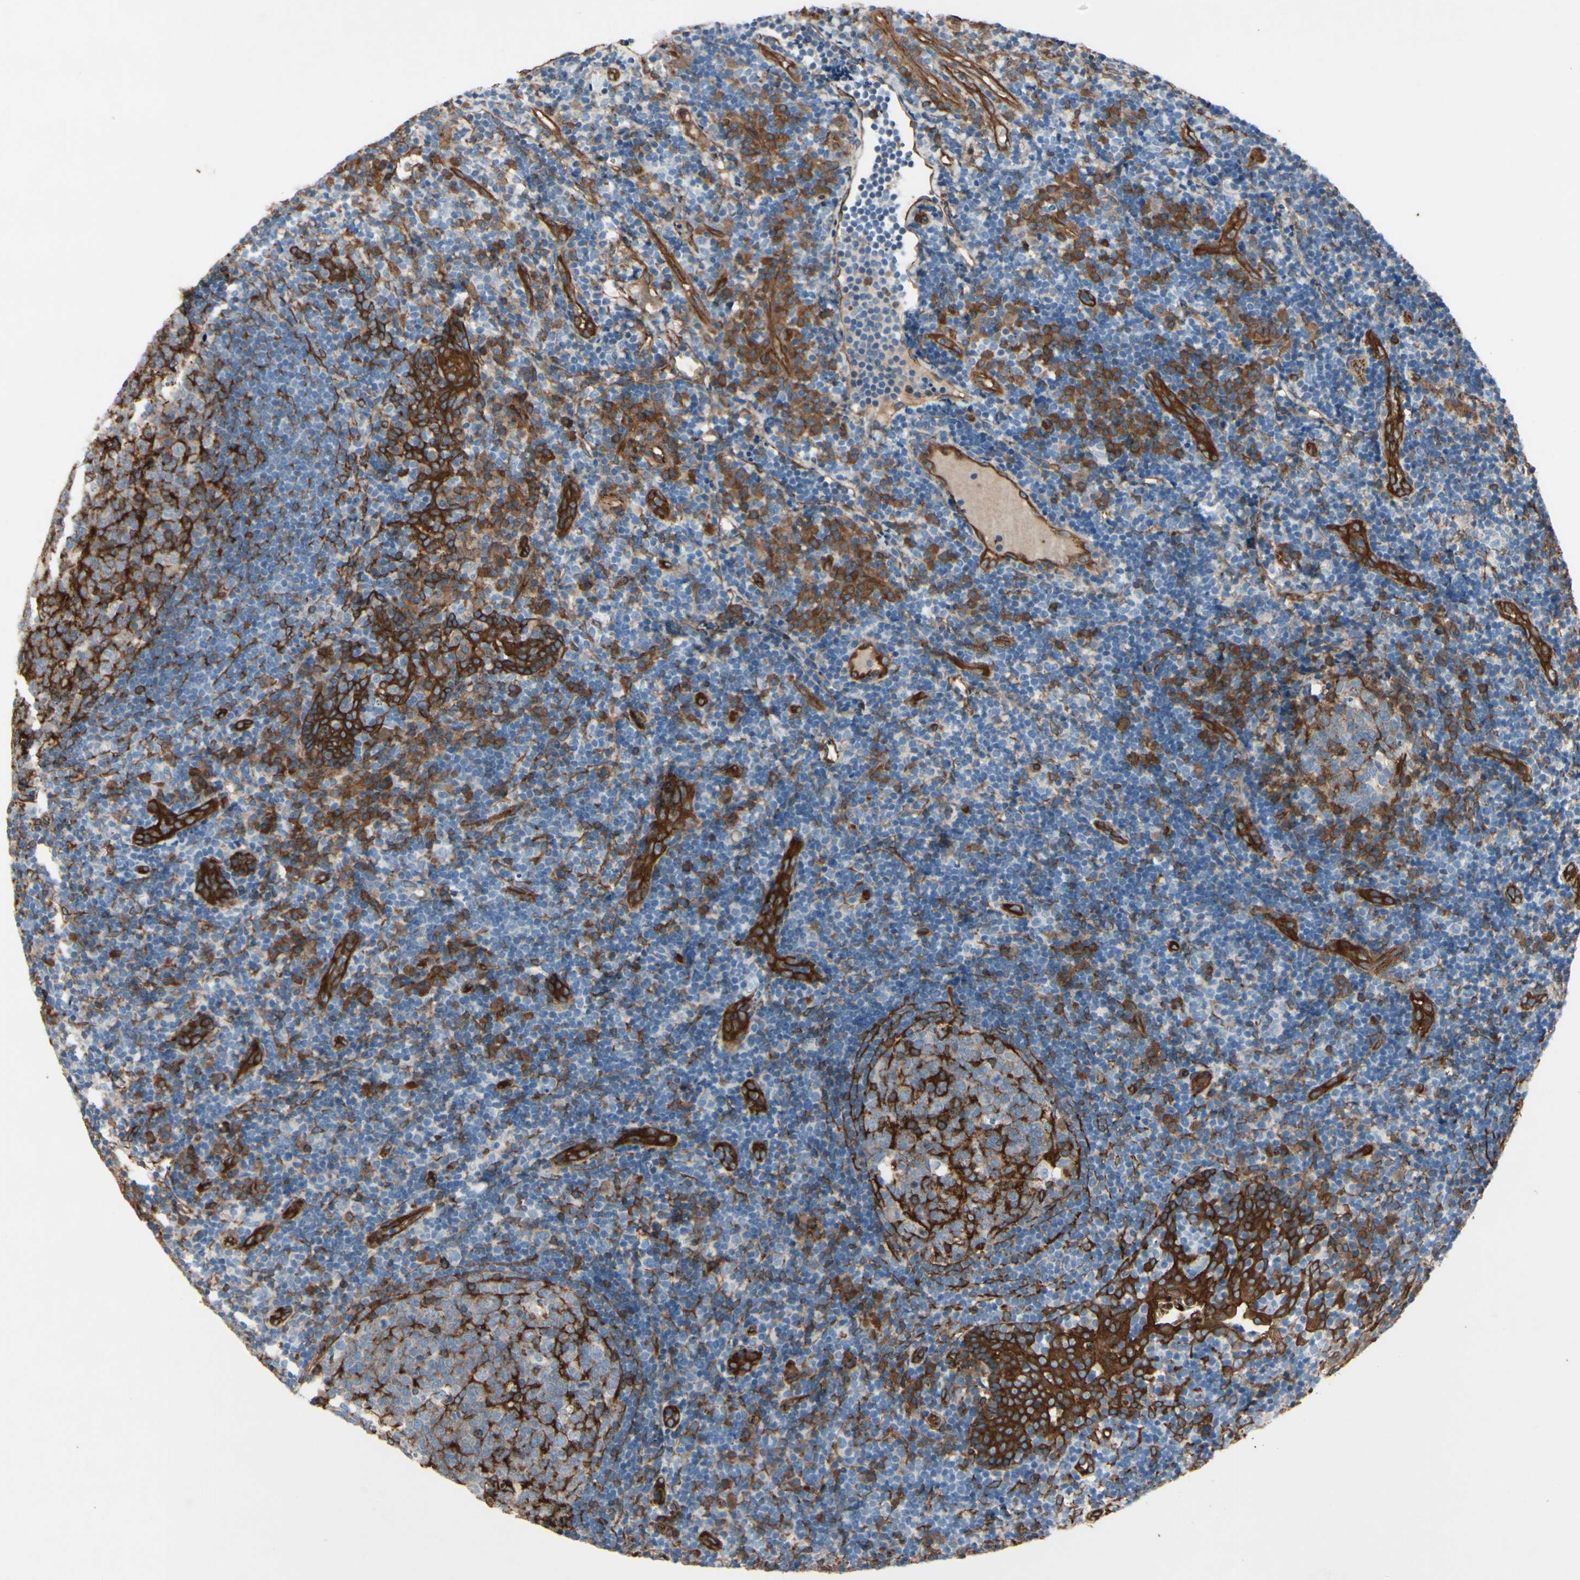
{"staining": {"intensity": "weak", "quantity": "25%-75%", "location": "cytoplasmic/membranous"}, "tissue": "tonsil", "cell_type": "Germinal center cells", "image_type": "normal", "snomed": [{"axis": "morphology", "description": "Normal tissue, NOS"}, {"axis": "topography", "description": "Tonsil"}], "caption": "An image showing weak cytoplasmic/membranous staining in approximately 25%-75% of germinal center cells in unremarkable tonsil, as visualized by brown immunohistochemical staining.", "gene": "CTTNBP2", "patient": {"sex": "female", "age": 40}}